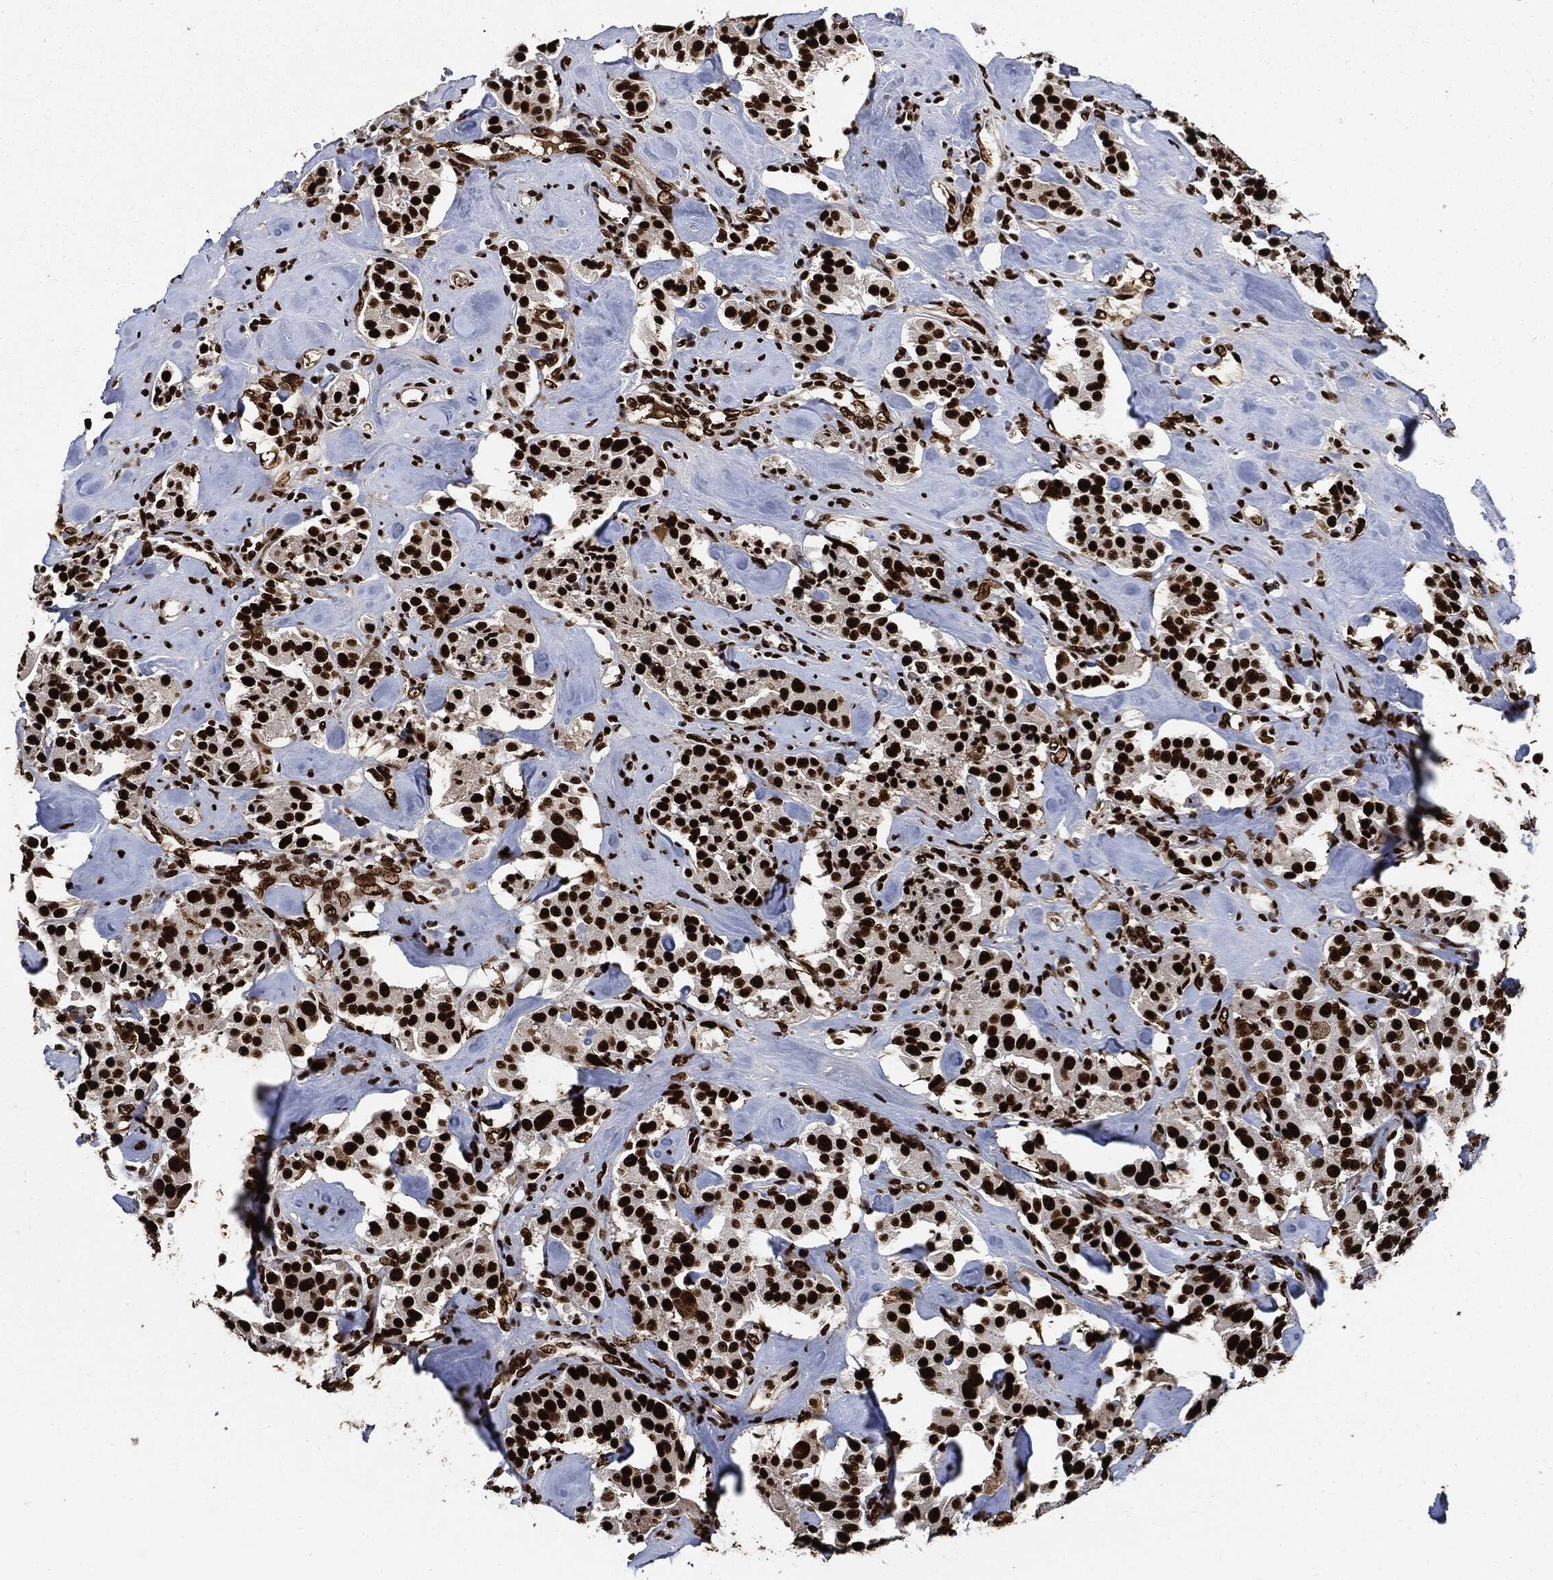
{"staining": {"intensity": "strong", "quantity": ">75%", "location": "nuclear"}, "tissue": "carcinoid", "cell_type": "Tumor cells", "image_type": "cancer", "snomed": [{"axis": "morphology", "description": "Carcinoid, malignant, NOS"}, {"axis": "topography", "description": "Pancreas"}], "caption": "Strong nuclear protein staining is identified in about >75% of tumor cells in carcinoid. (IHC, brightfield microscopy, high magnification).", "gene": "RECQL", "patient": {"sex": "male", "age": 41}}